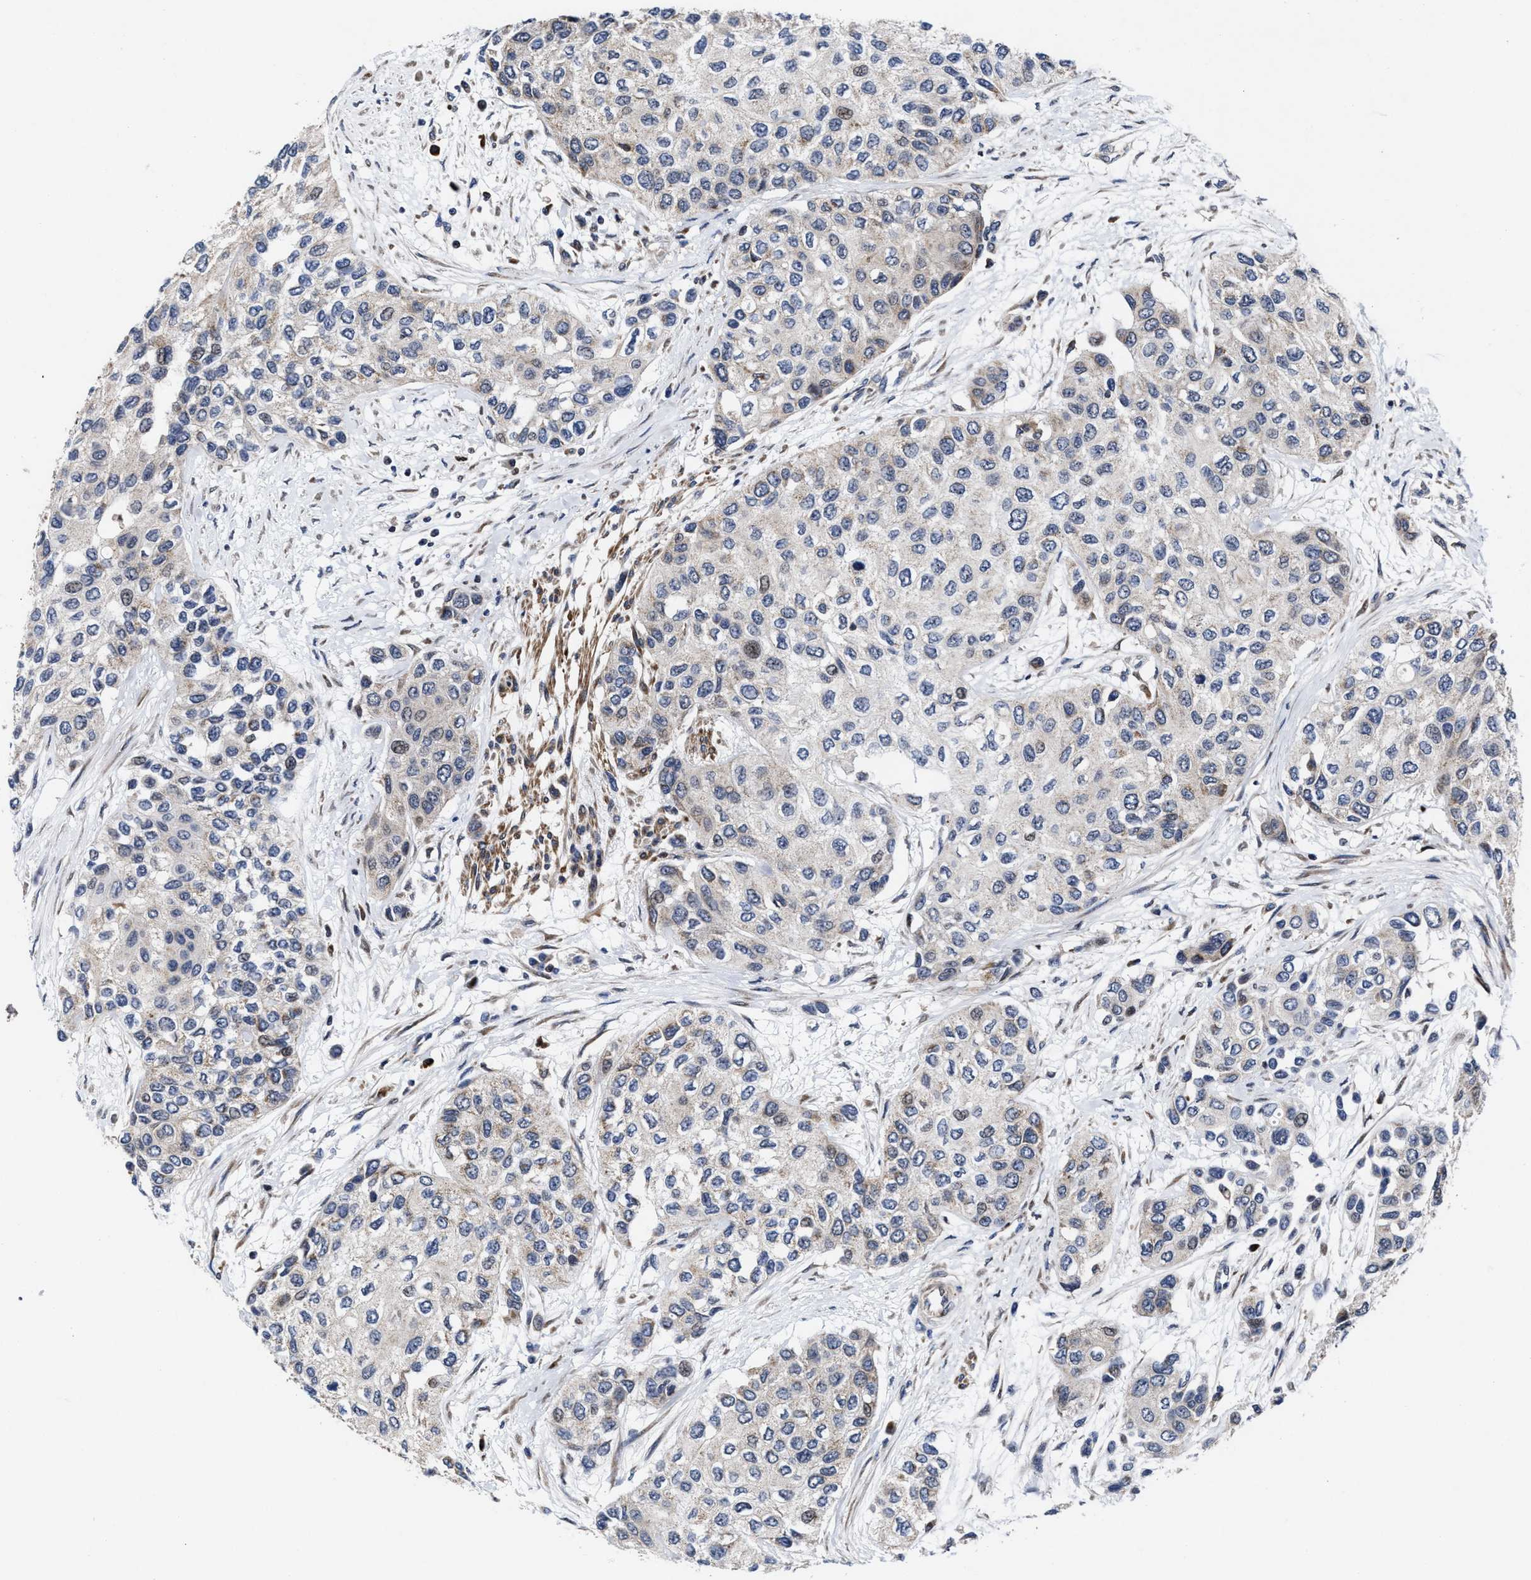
{"staining": {"intensity": "negative", "quantity": "none", "location": "none"}, "tissue": "urothelial cancer", "cell_type": "Tumor cells", "image_type": "cancer", "snomed": [{"axis": "morphology", "description": "Urothelial carcinoma, High grade"}, {"axis": "topography", "description": "Urinary bladder"}], "caption": "A micrograph of urothelial carcinoma (high-grade) stained for a protein reveals no brown staining in tumor cells. (Stains: DAB (3,3'-diaminobenzidine) IHC with hematoxylin counter stain, Microscopy: brightfield microscopy at high magnification).", "gene": "MRPL50", "patient": {"sex": "female", "age": 56}}